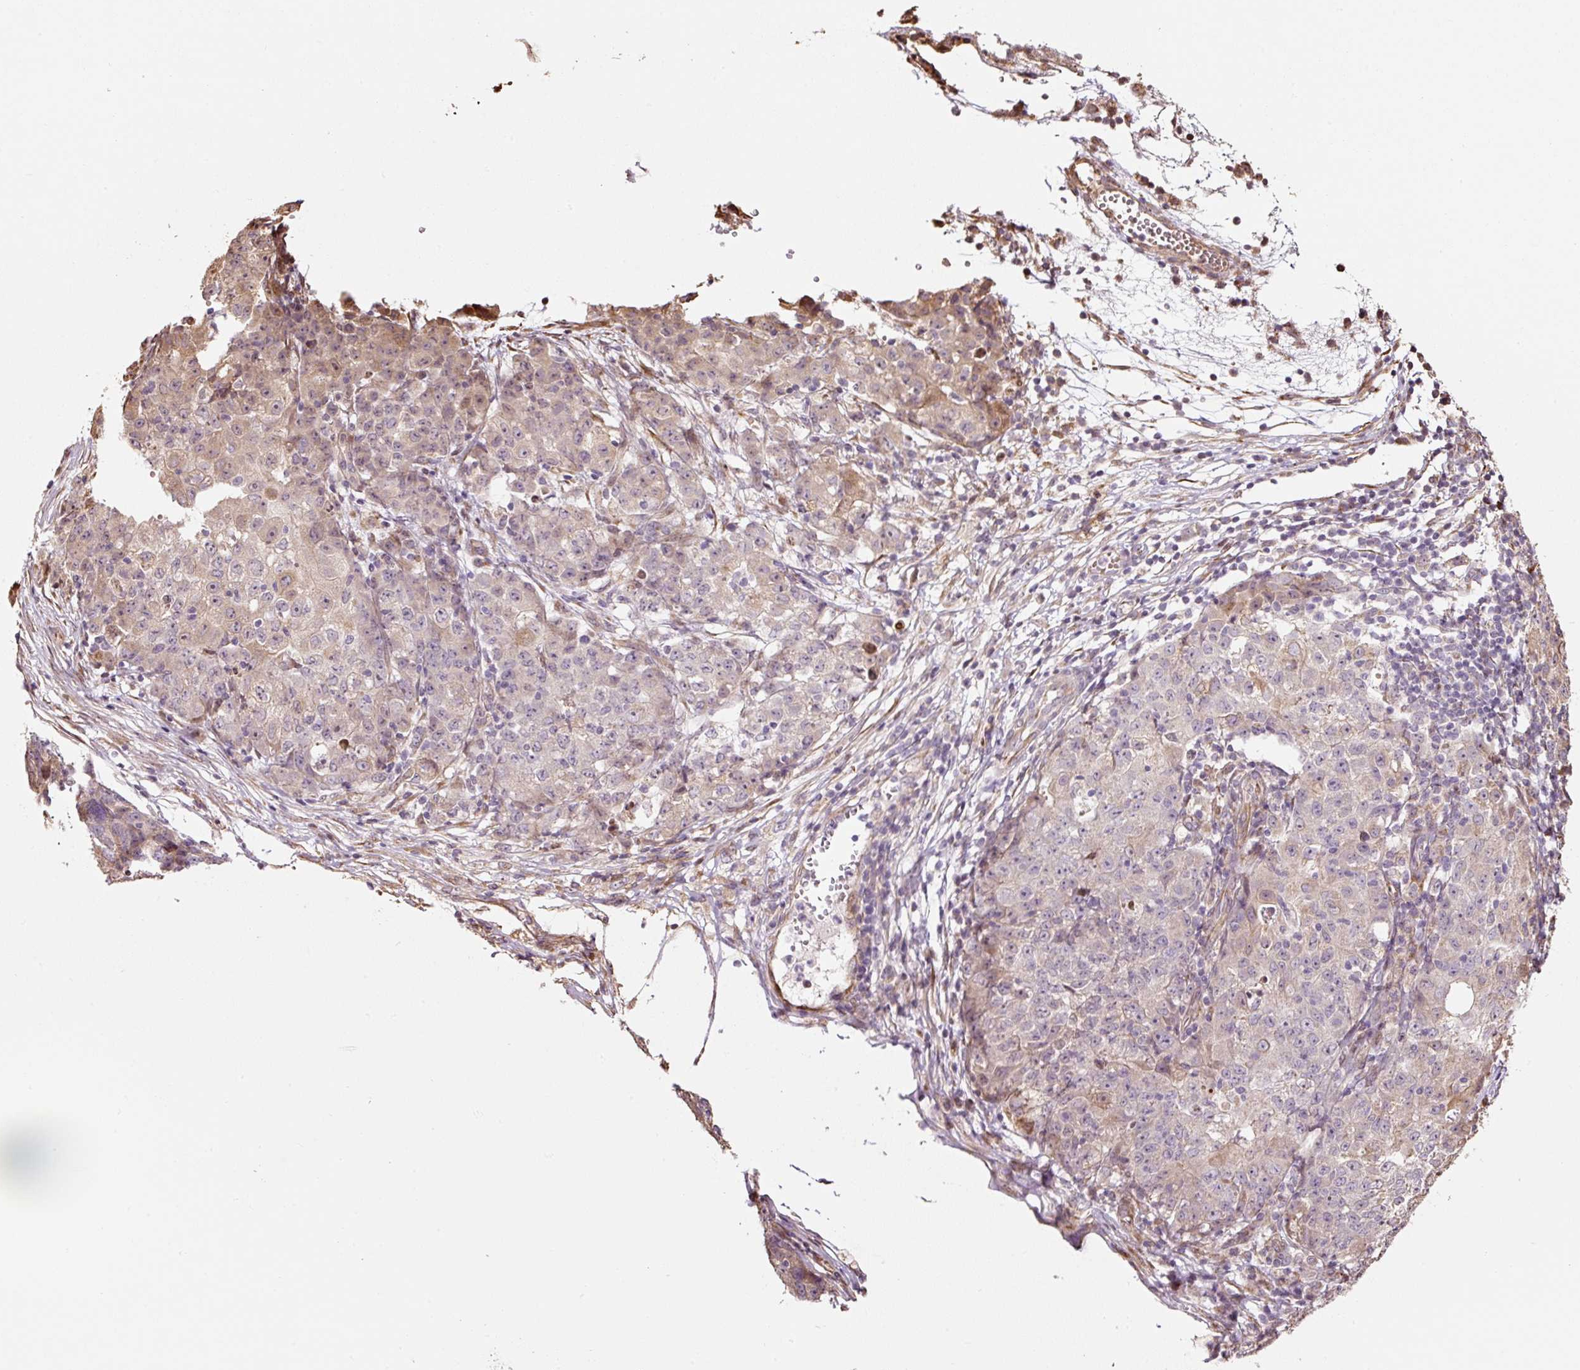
{"staining": {"intensity": "weak", "quantity": "<25%", "location": "cytoplasmic/membranous"}, "tissue": "ovarian cancer", "cell_type": "Tumor cells", "image_type": "cancer", "snomed": [{"axis": "morphology", "description": "Carcinoma, endometroid"}, {"axis": "topography", "description": "Ovary"}], "caption": "The micrograph demonstrates no significant staining in tumor cells of endometroid carcinoma (ovarian).", "gene": "ETF1", "patient": {"sex": "female", "age": 42}}